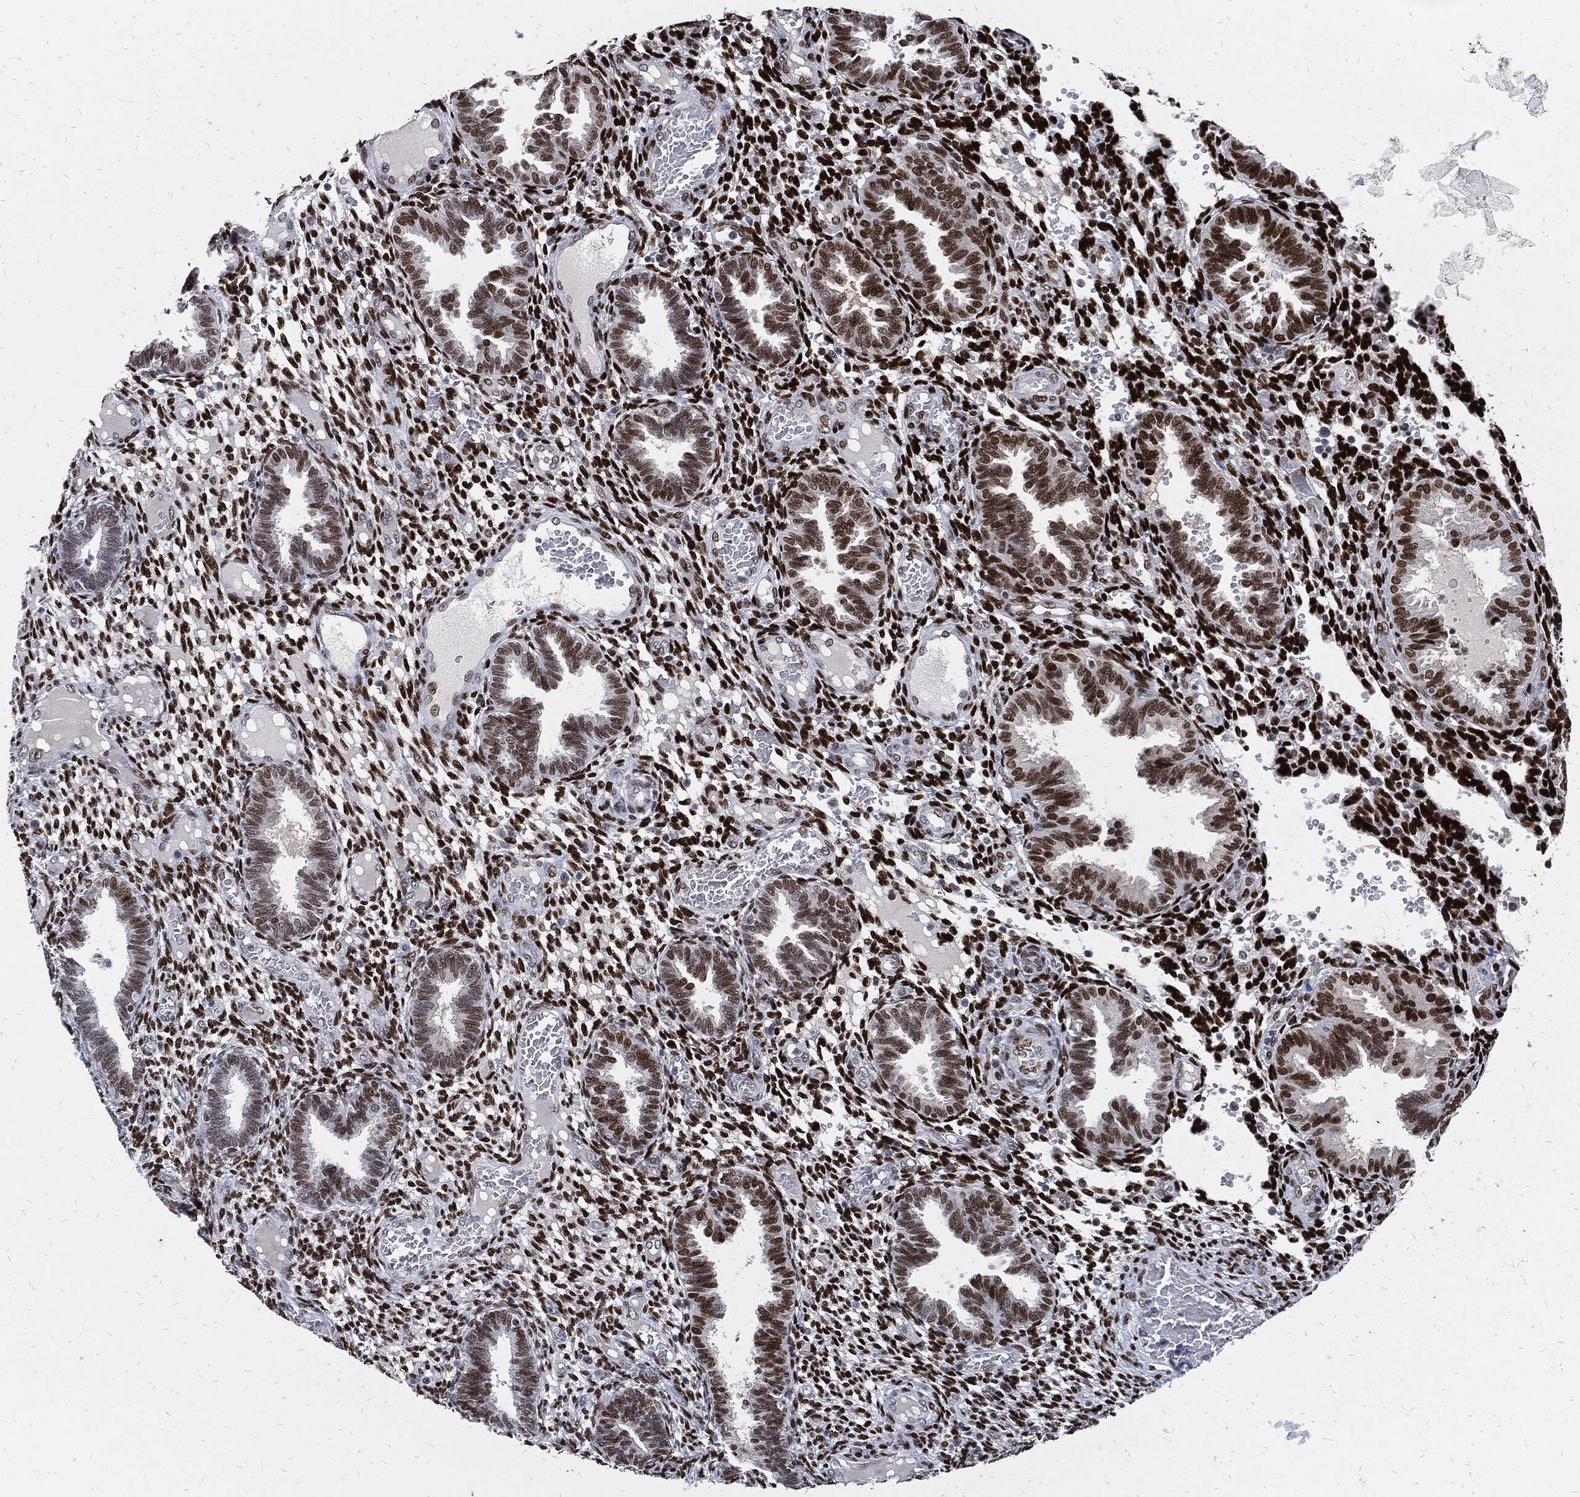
{"staining": {"intensity": "strong", "quantity": "25%-75%", "location": "nuclear"}, "tissue": "endometrium", "cell_type": "Cells in endometrial stroma", "image_type": "normal", "snomed": [{"axis": "morphology", "description": "Normal tissue, NOS"}, {"axis": "topography", "description": "Endometrium"}], "caption": "Immunohistochemical staining of unremarkable human endometrium shows 25%-75% levels of strong nuclear protein staining in approximately 25%-75% of cells in endometrial stroma. (DAB IHC, brown staining for protein, blue staining for nuclei).", "gene": "JUN", "patient": {"sex": "female", "age": 42}}